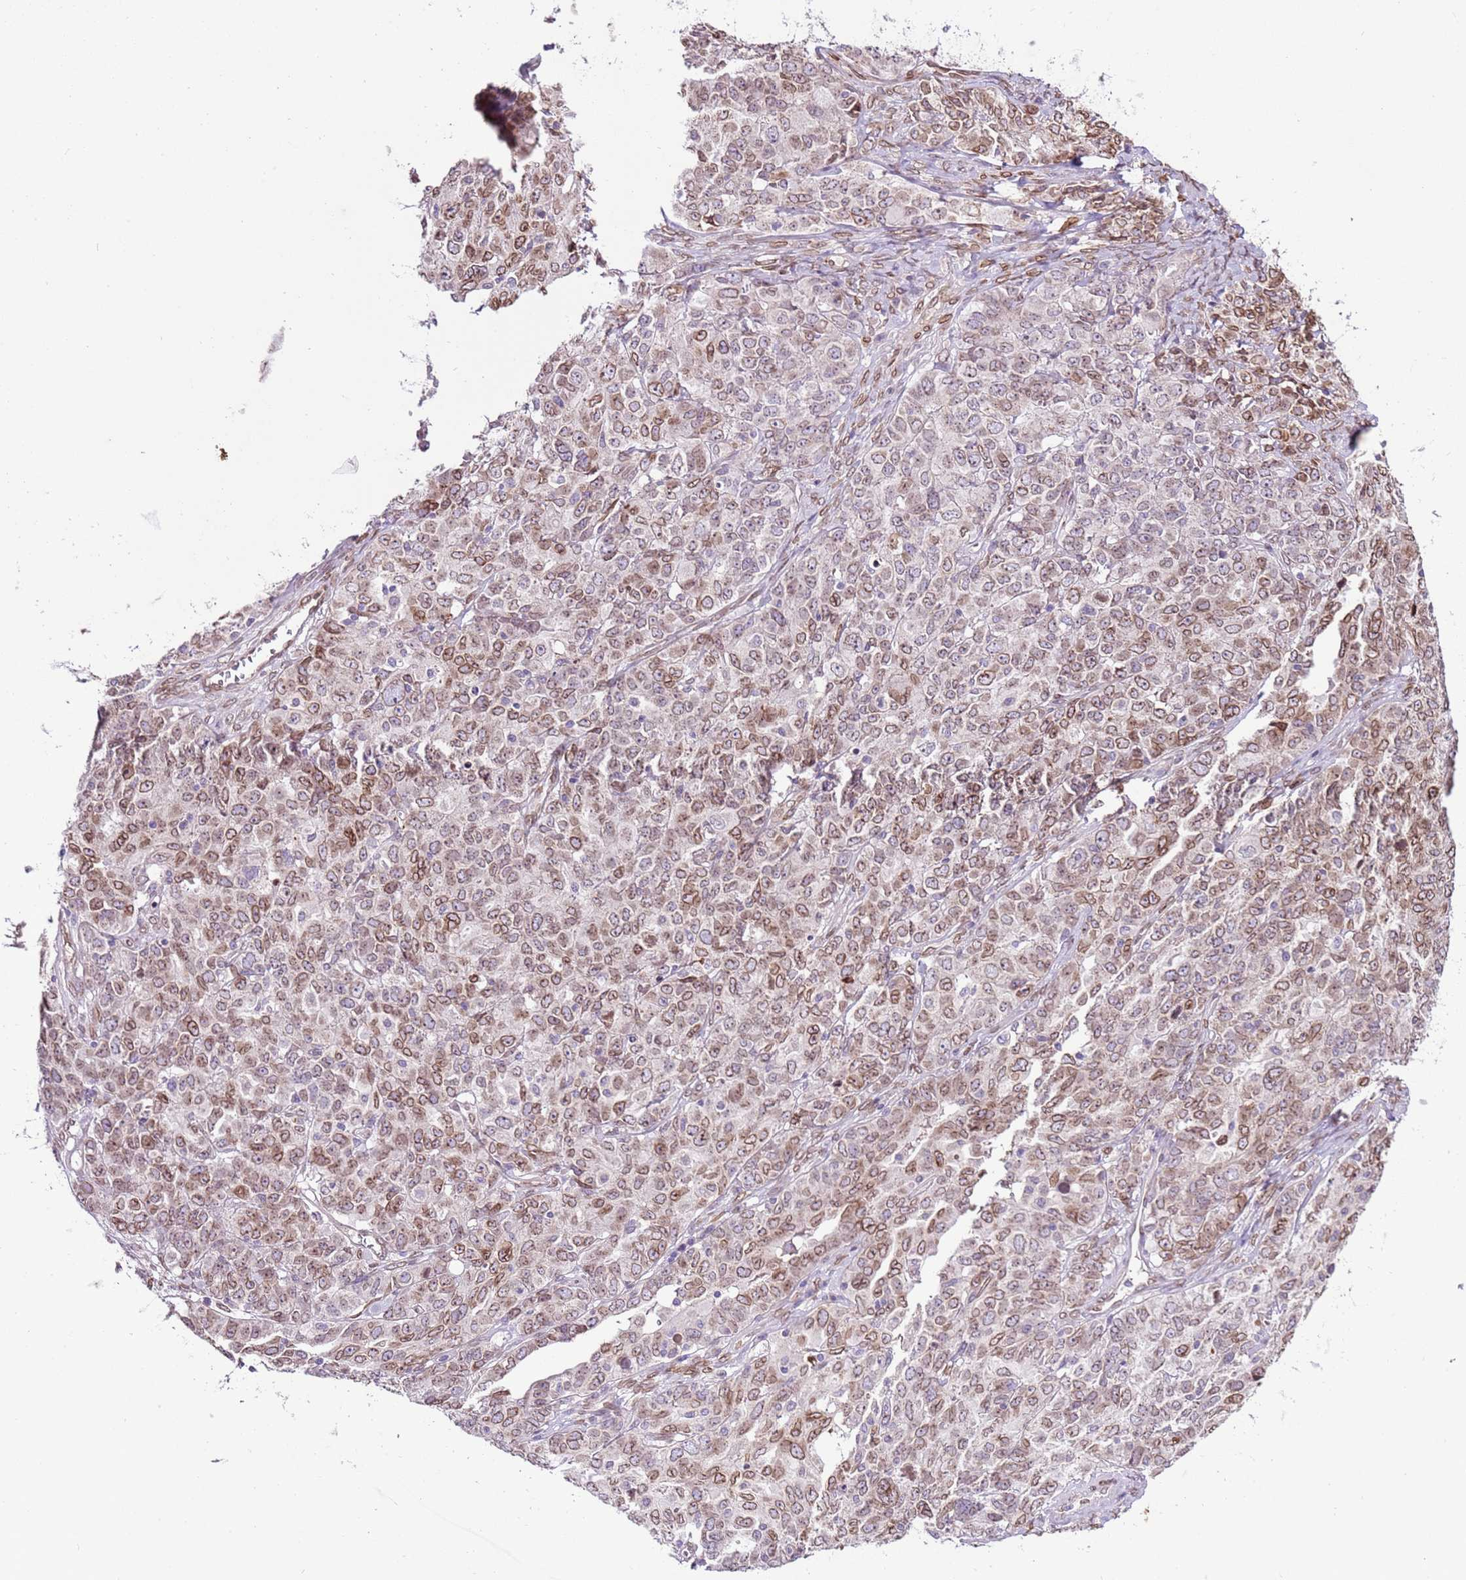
{"staining": {"intensity": "moderate", "quantity": ">75%", "location": "cytoplasmic/membranous,nuclear"}, "tissue": "ovarian cancer", "cell_type": "Tumor cells", "image_type": "cancer", "snomed": [{"axis": "morphology", "description": "Carcinoma, endometroid"}, {"axis": "topography", "description": "Ovary"}], "caption": "Immunohistochemistry (IHC) photomicrograph of neoplastic tissue: human ovarian endometroid carcinoma stained using immunohistochemistry exhibits medium levels of moderate protein expression localized specifically in the cytoplasmic/membranous and nuclear of tumor cells, appearing as a cytoplasmic/membranous and nuclear brown color.", "gene": "TMEM47", "patient": {"sex": "female", "age": 62}}